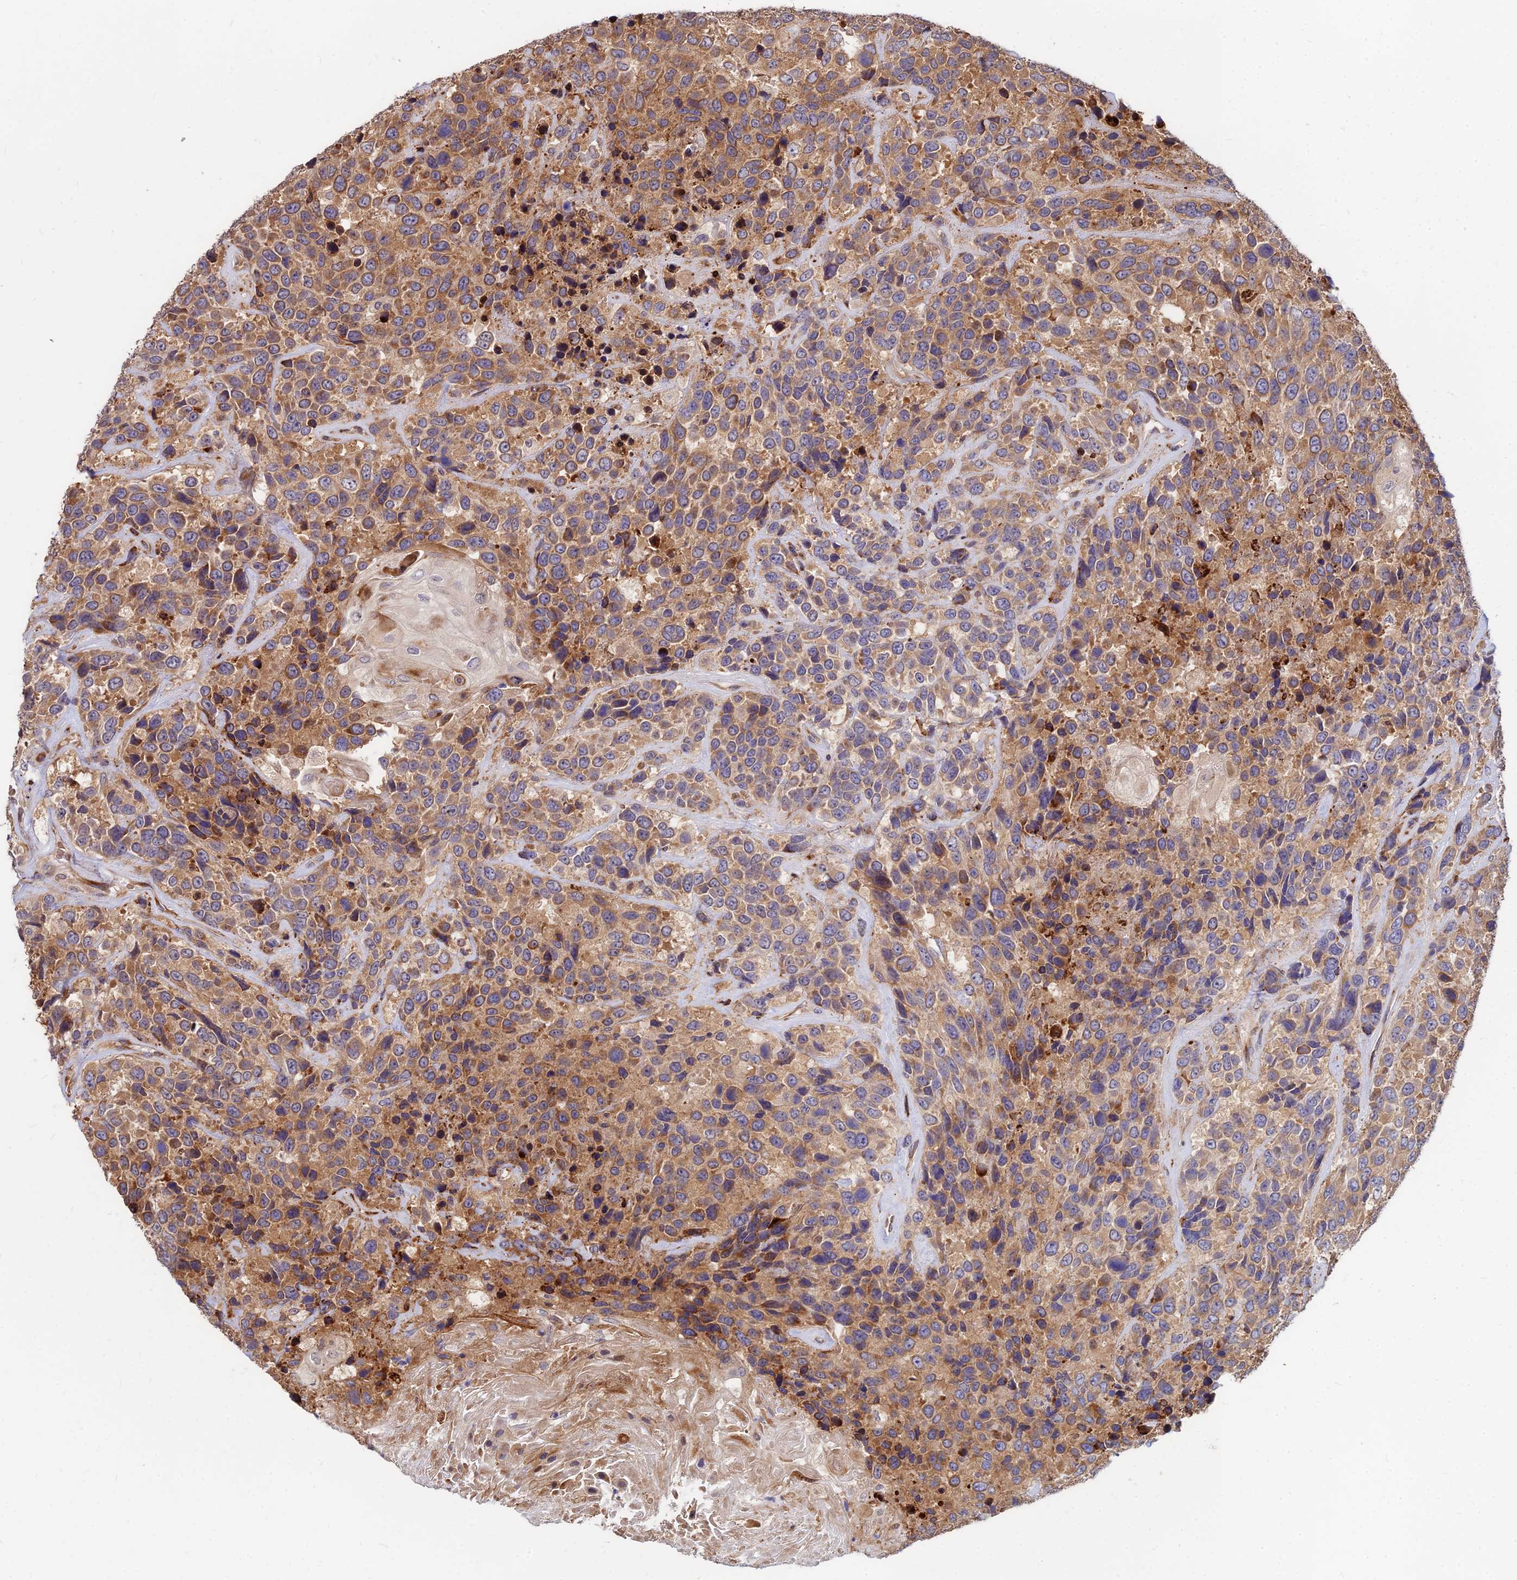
{"staining": {"intensity": "moderate", "quantity": ">75%", "location": "cytoplasmic/membranous"}, "tissue": "urothelial cancer", "cell_type": "Tumor cells", "image_type": "cancer", "snomed": [{"axis": "morphology", "description": "Urothelial carcinoma, High grade"}, {"axis": "topography", "description": "Urinary bladder"}], "caption": "Protein expression analysis of high-grade urothelial carcinoma exhibits moderate cytoplasmic/membranous positivity in approximately >75% of tumor cells.", "gene": "CCT6B", "patient": {"sex": "female", "age": 70}}